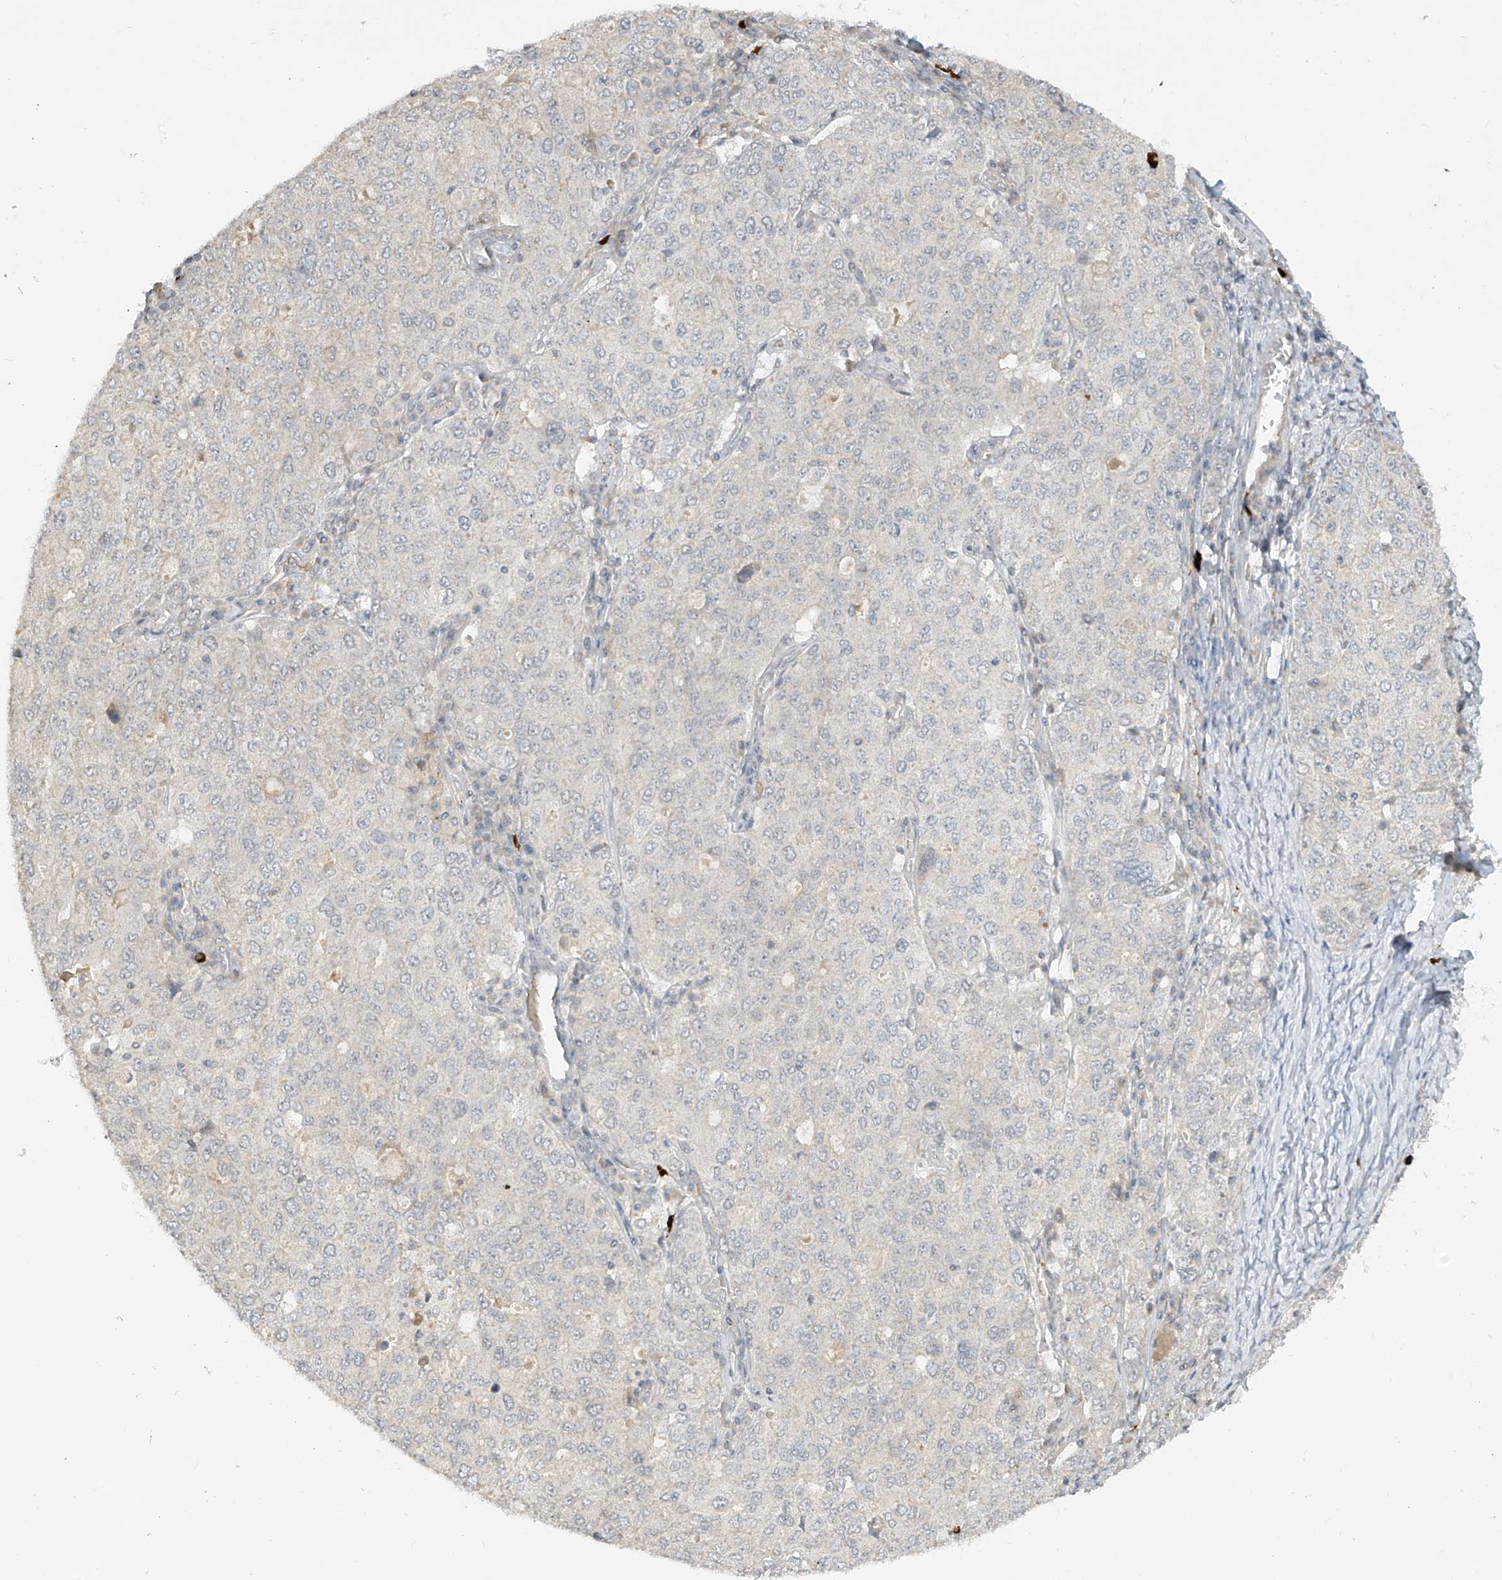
{"staining": {"intensity": "weak", "quantity": "<25%", "location": "cytoplasmic/membranous"}, "tissue": "ovarian cancer", "cell_type": "Tumor cells", "image_type": "cancer", "snomed": [{"axis": "morphology", "description": "Carcinoma, endometroid"}, {"axis": "topography", "description": "Ovary"}], "caption": "High power microscopy histopathology image of an immunohistochemistry (IHC) micrograph of ovarian cancer (endometroid carcinoma), revealing no significant expression in tumor cells. (DAB IHC, high magnification).", "gene": "DGKQ", "patient": {"sex": "female", "age": 62}}